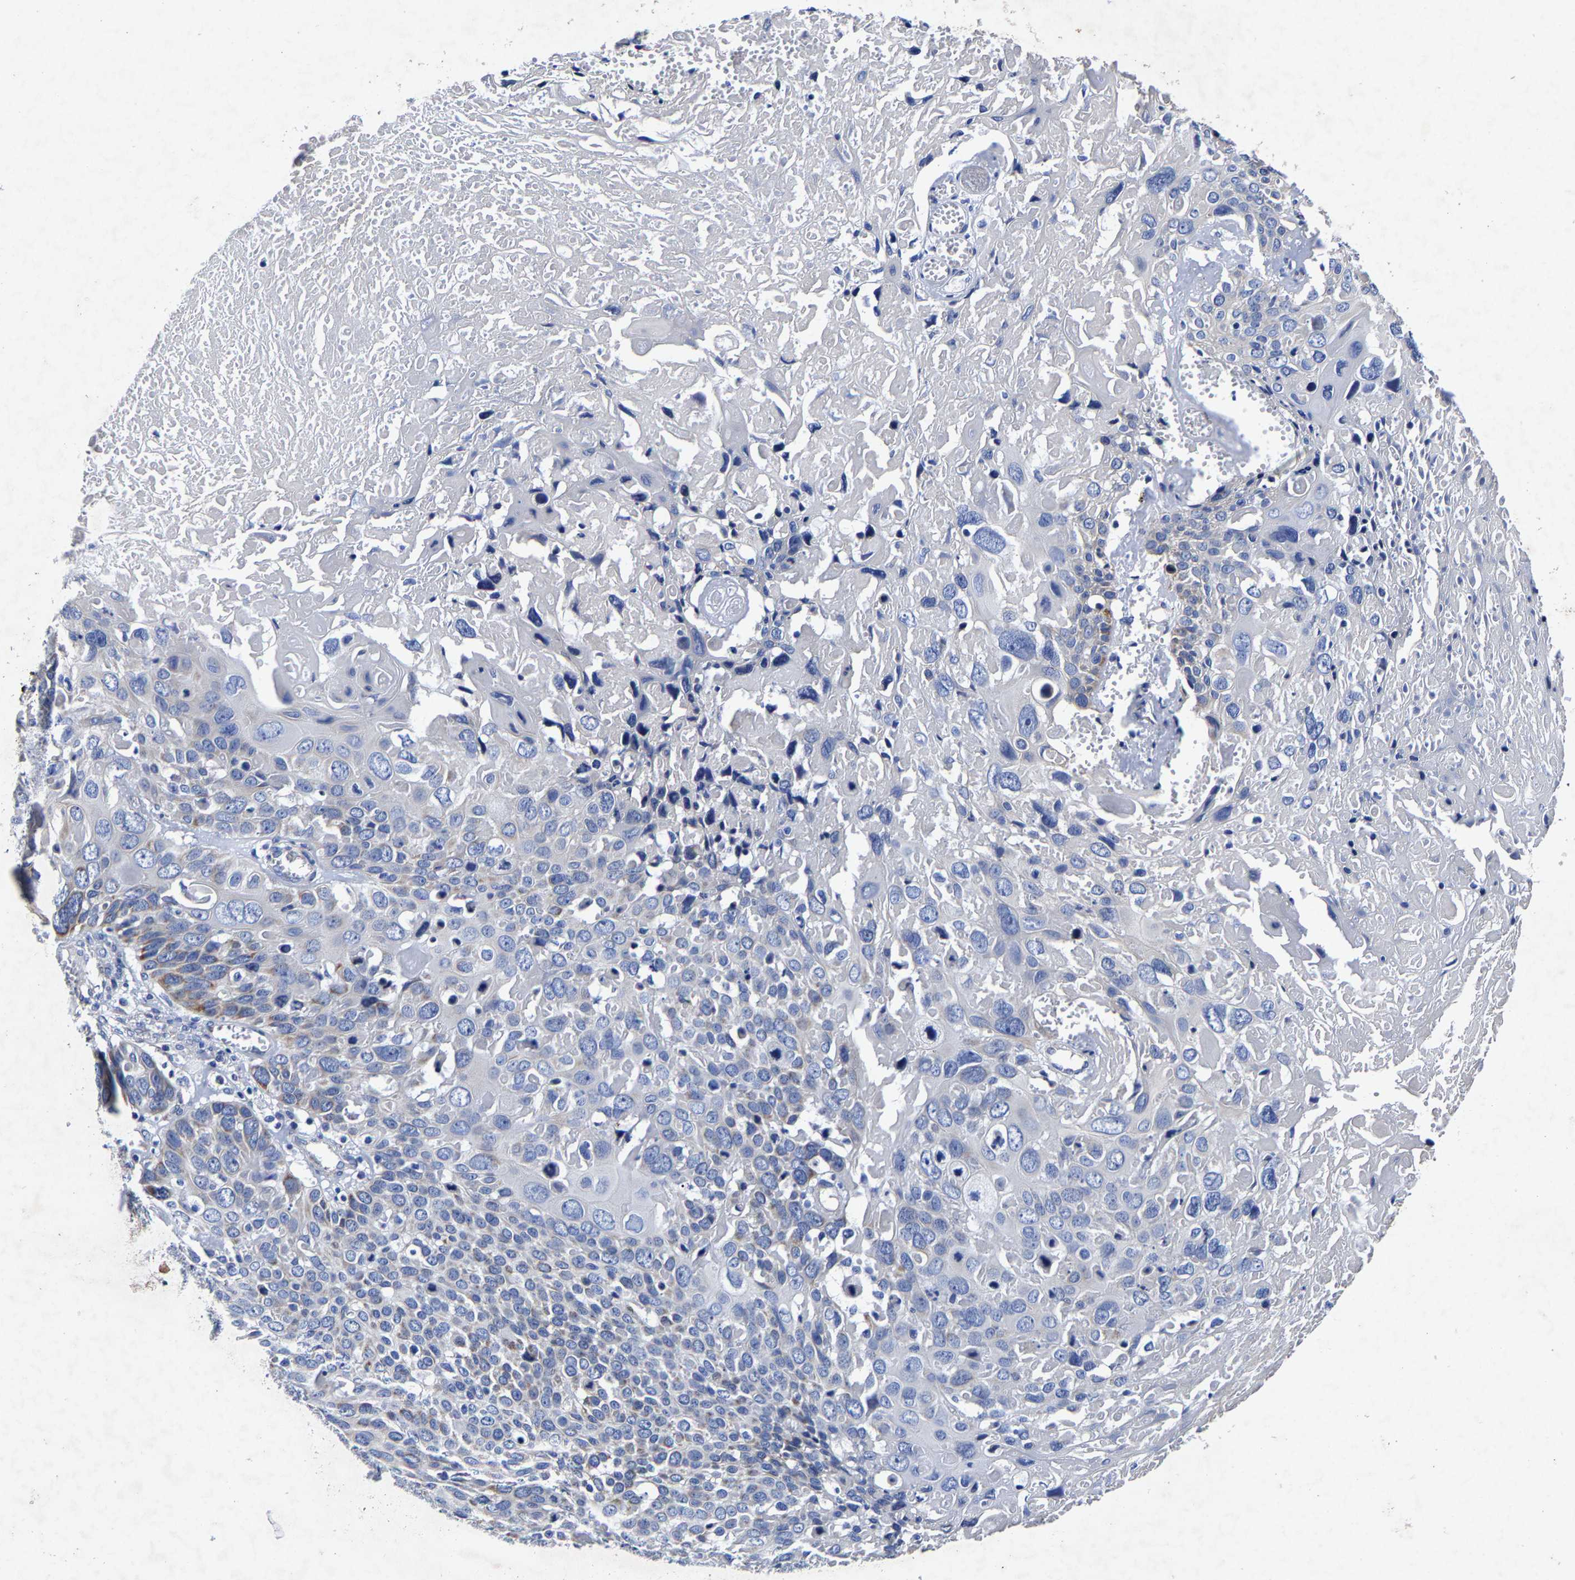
{"staining": {"intensity": "moderate", "quantity": "<25%", "location": "cytoplasmic/membranous"}, "tissue": "cervical cancer", "cell_type": "Tumor cells", "image_type": "cancer", "snomed": [{"axis": "morphology", "description": "Squamous cell carcinoma, NOS"}, {"axis": "topography", "description": "Cervix"}], "caption": "A brown stain labels moderate cytoplasmic/membranous expression of a protein in human cervical squamous cell carcinoma tumor cells. The staining is performed using DAB (3,3'-diaminobenzidine) brown chromogen to label protein expression. The nuclei are counter-stained blue using hematoxylin.", "gene": "AASS", "patient": {"sex": "female", "age": 74}}